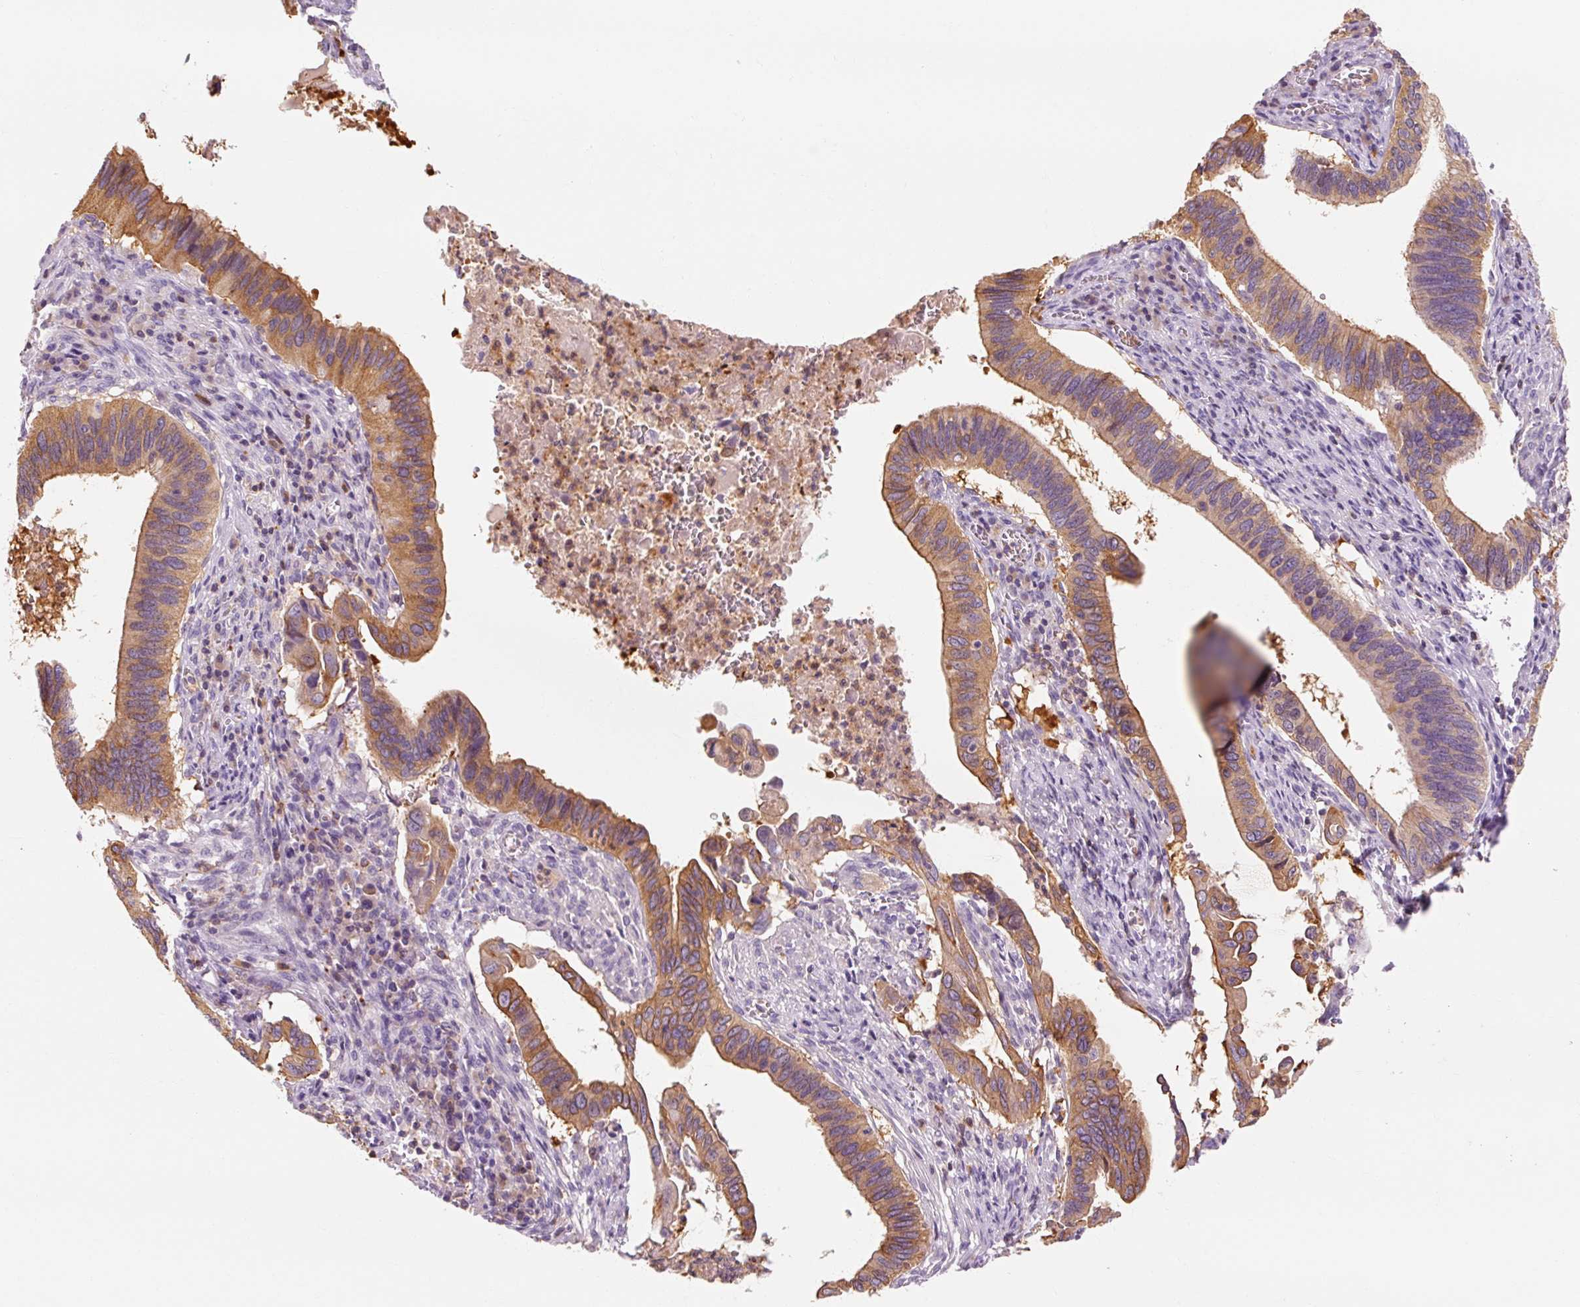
{"staining": {"intensity": "moderate", "quantity": ">75%", "location": "cytoplasmic/membranous"}, "tissue": "cervical cancer", "cell_type": "Tumor cells", "image_type": "cancer", "snomed": [{"axis": "morphology", "description": "Adenocarcinoma, NOS"}, {"axis": "topography", "description": "Cervix"}], "caption": "Immunohistochemistry (IHC) photomicrograph of neoplastic tissue: cervical cancer stained using immunohistochemistry (IHC) demonstrates medium levels of moderate protein expression localized specifically in the cytoplasmic/membranous of tumor cells, appearing as a cytoplasmic/membranous brown color.", "gene": "OR8K1", "patient": {"sex": "female", "age": 42}}